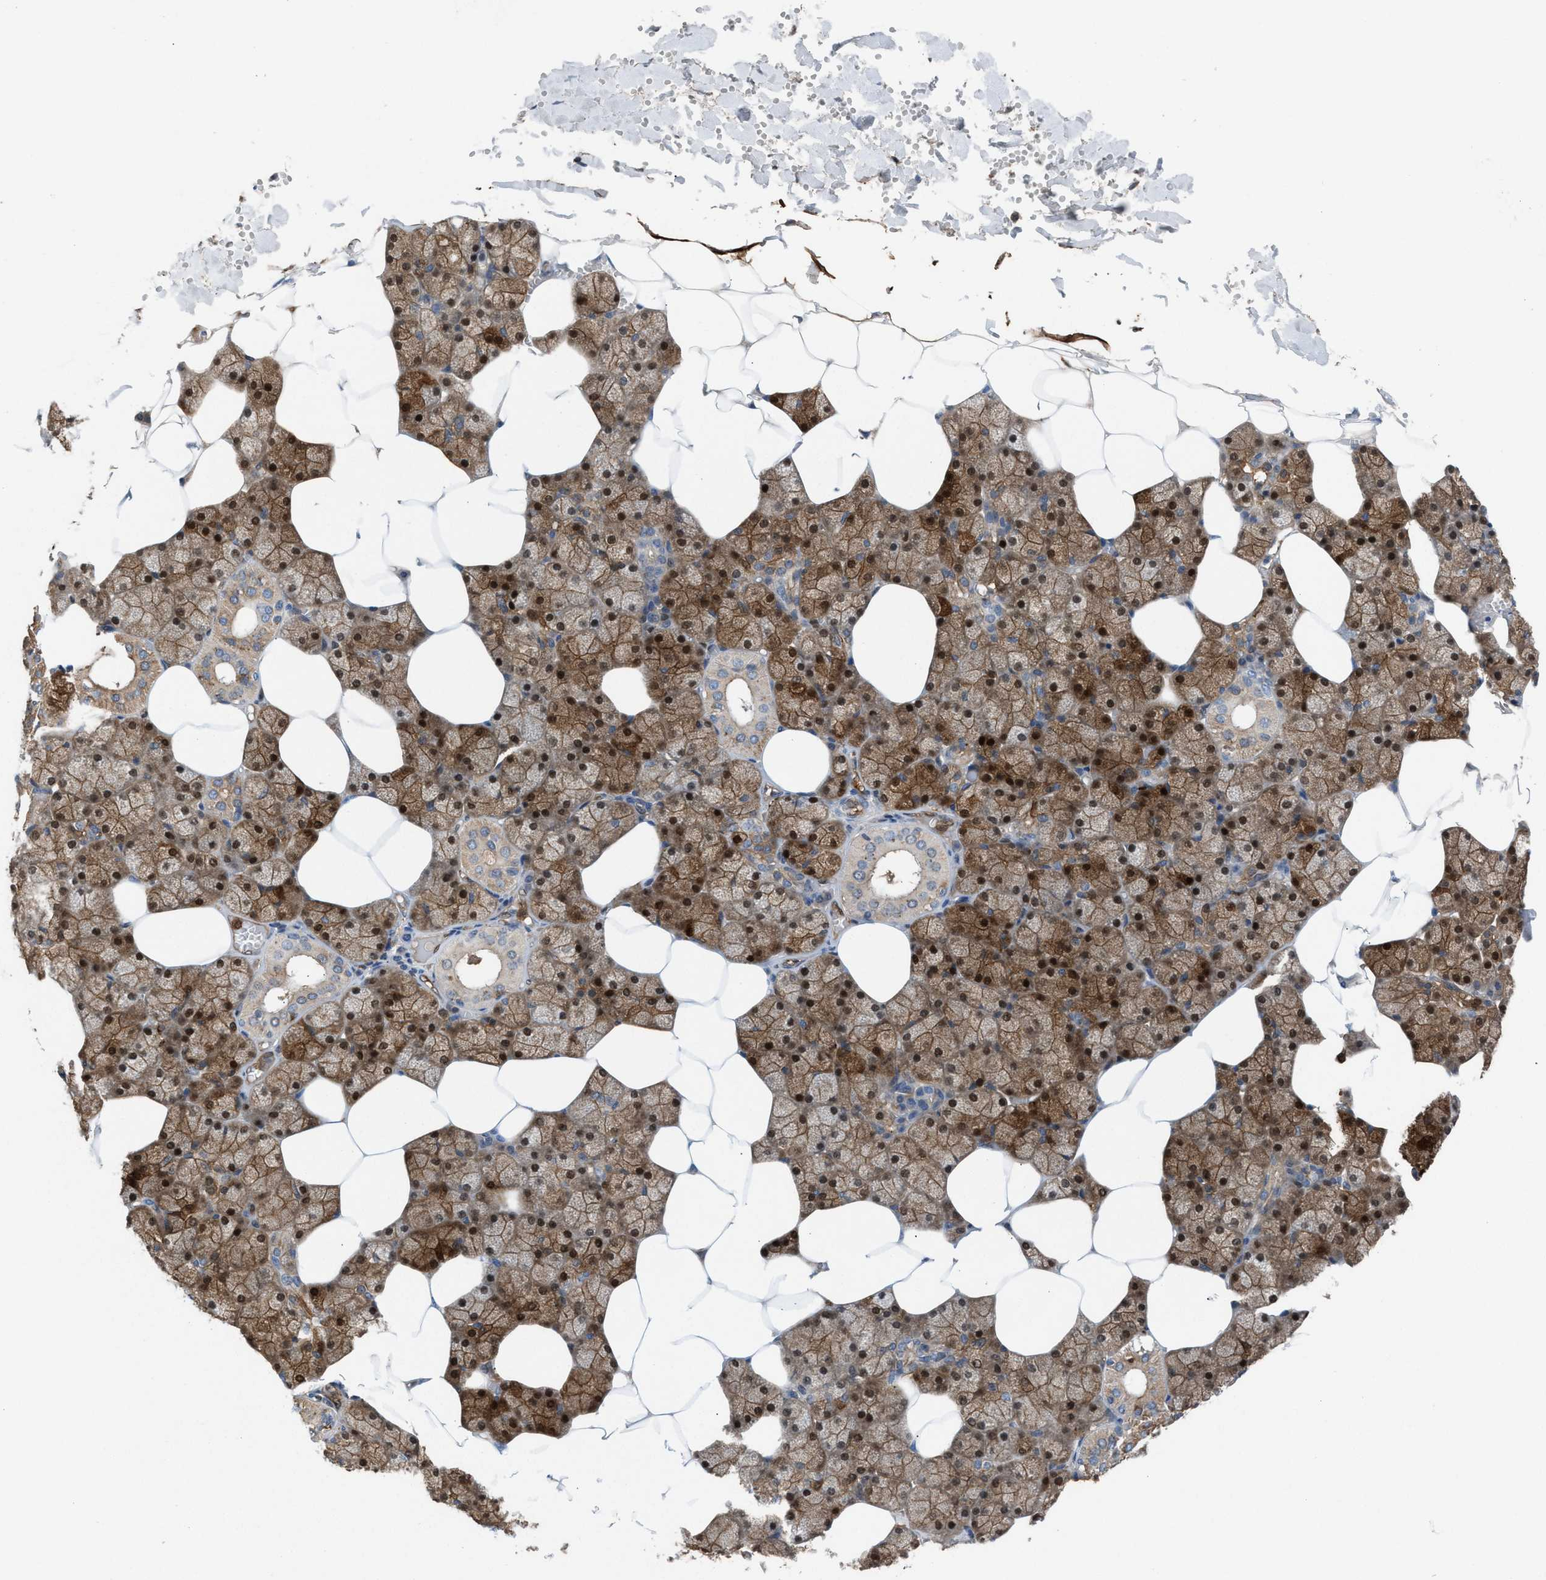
{"staining": {"intensity": "moderate", "quantity": ">75%", "location": "cytoplasmic/membranous,nuclear"}, "tissue": "salivary gland", "cell_type": "Glandular cells", "image_type": "normal", "snomed": [{"axis": "morphology", "description": "Normal tissue, NOS"}, {"axis": "topography", "description": "Salivary gland"}], "caption": "Human salivary gland stained with a brown dye demonstrates moderate cytoplasmic/membranous,nuclear positive positivity in approximately >75% of glandular cells.", "gene": "TPK1", "patient": {"sex": "male", "age": 62}}